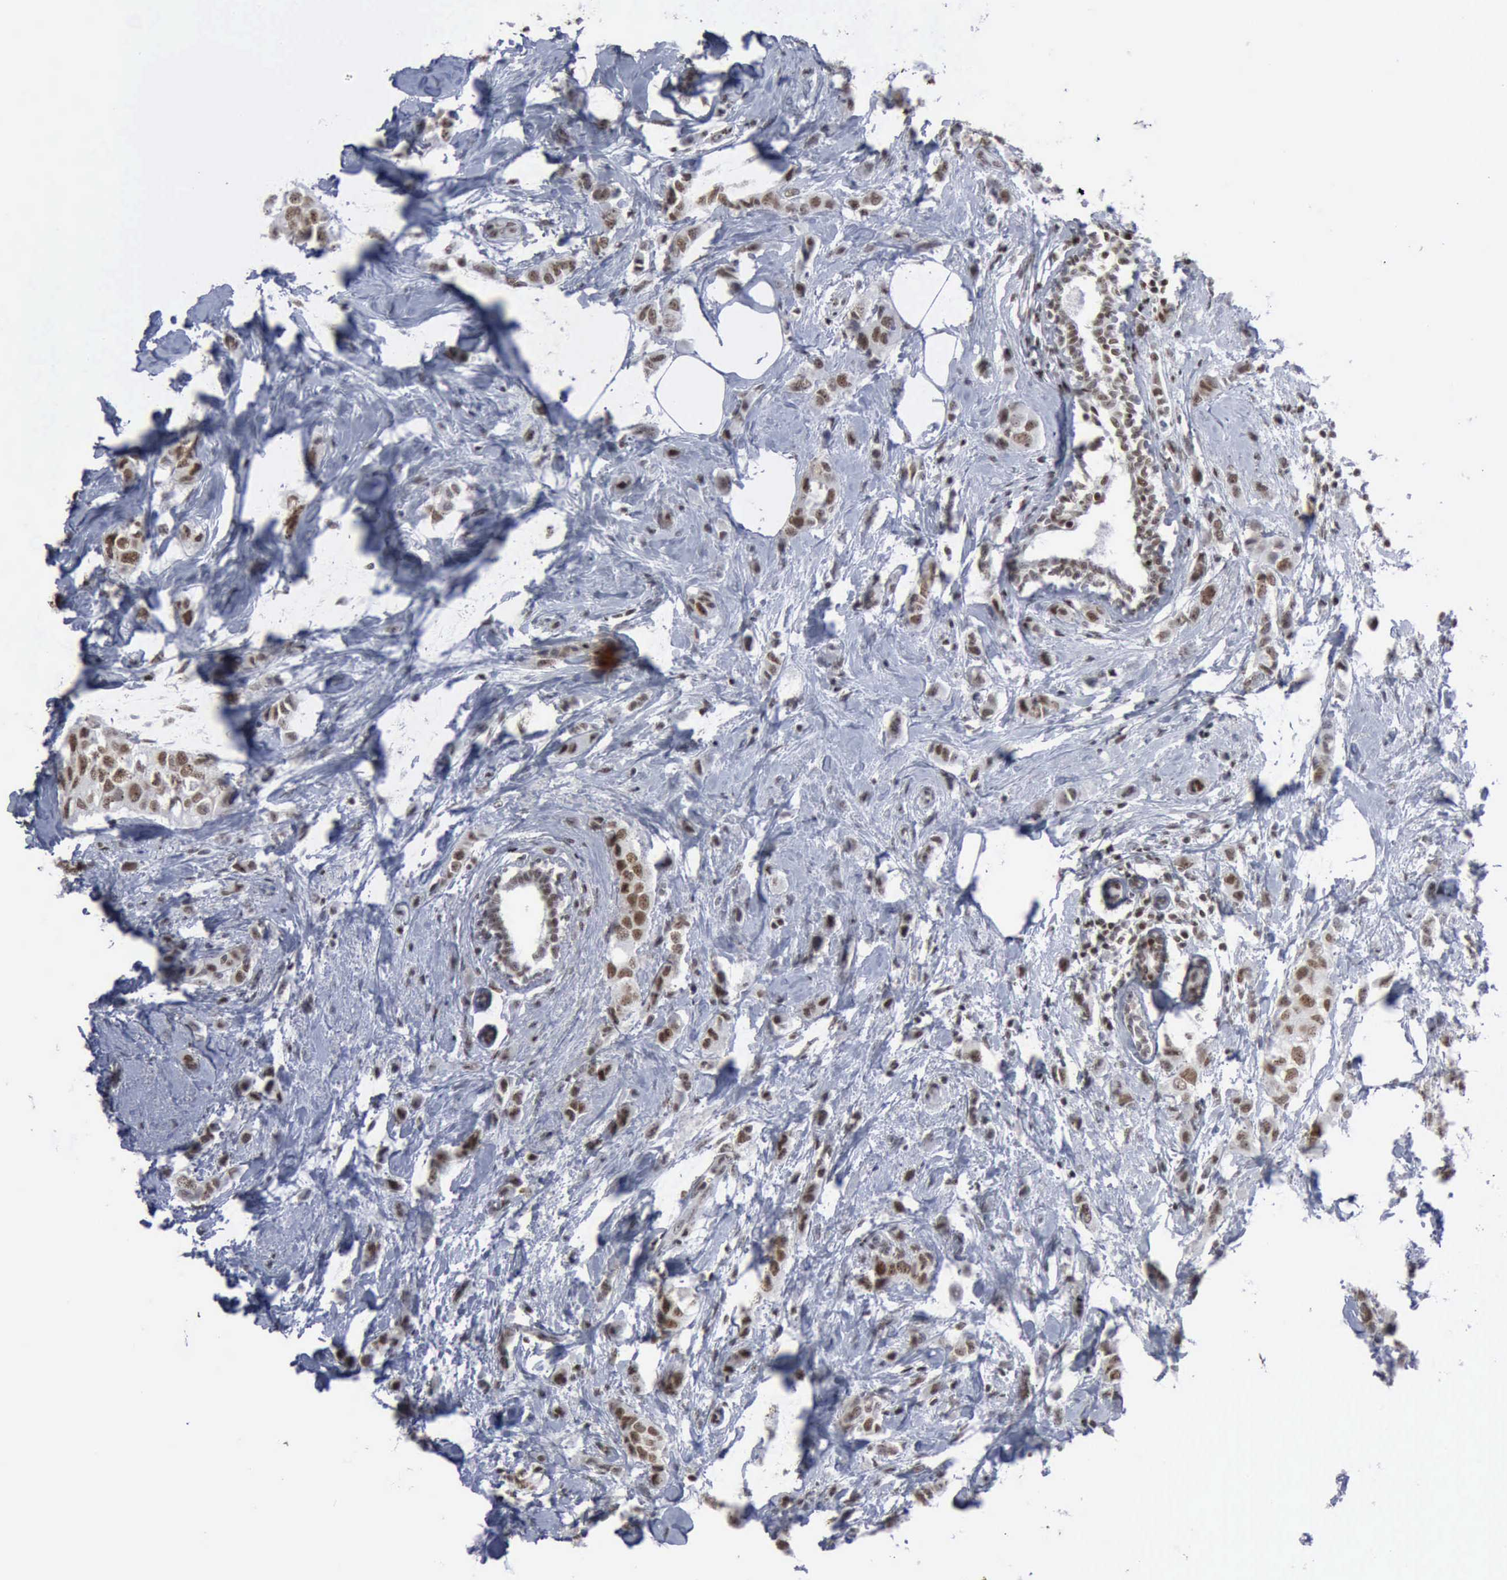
{"staining": {"intensity": "moderate", "quantity": ">75%", "location": "nuclear"}, "tissue": "breast cancer", "cell_type": "Tumor cells", "image_type": "cancer", "snomed": [{"axis": "morphology", "description": "Normal tissue, NOS"}, {"axis": "morphology", "description": "Duct carcinoma"}, {"axis": "topography", "description": "Breast"}], "caption": "DAB (3,3'-diaminobenzidine) immunohistochemical staining of breast intraductal carcinoma reveals moderate nuclear protein positivity in about >75% of tumor cells.", "gene": "XPA", "patient": {"sex": "female", "age": 50}}